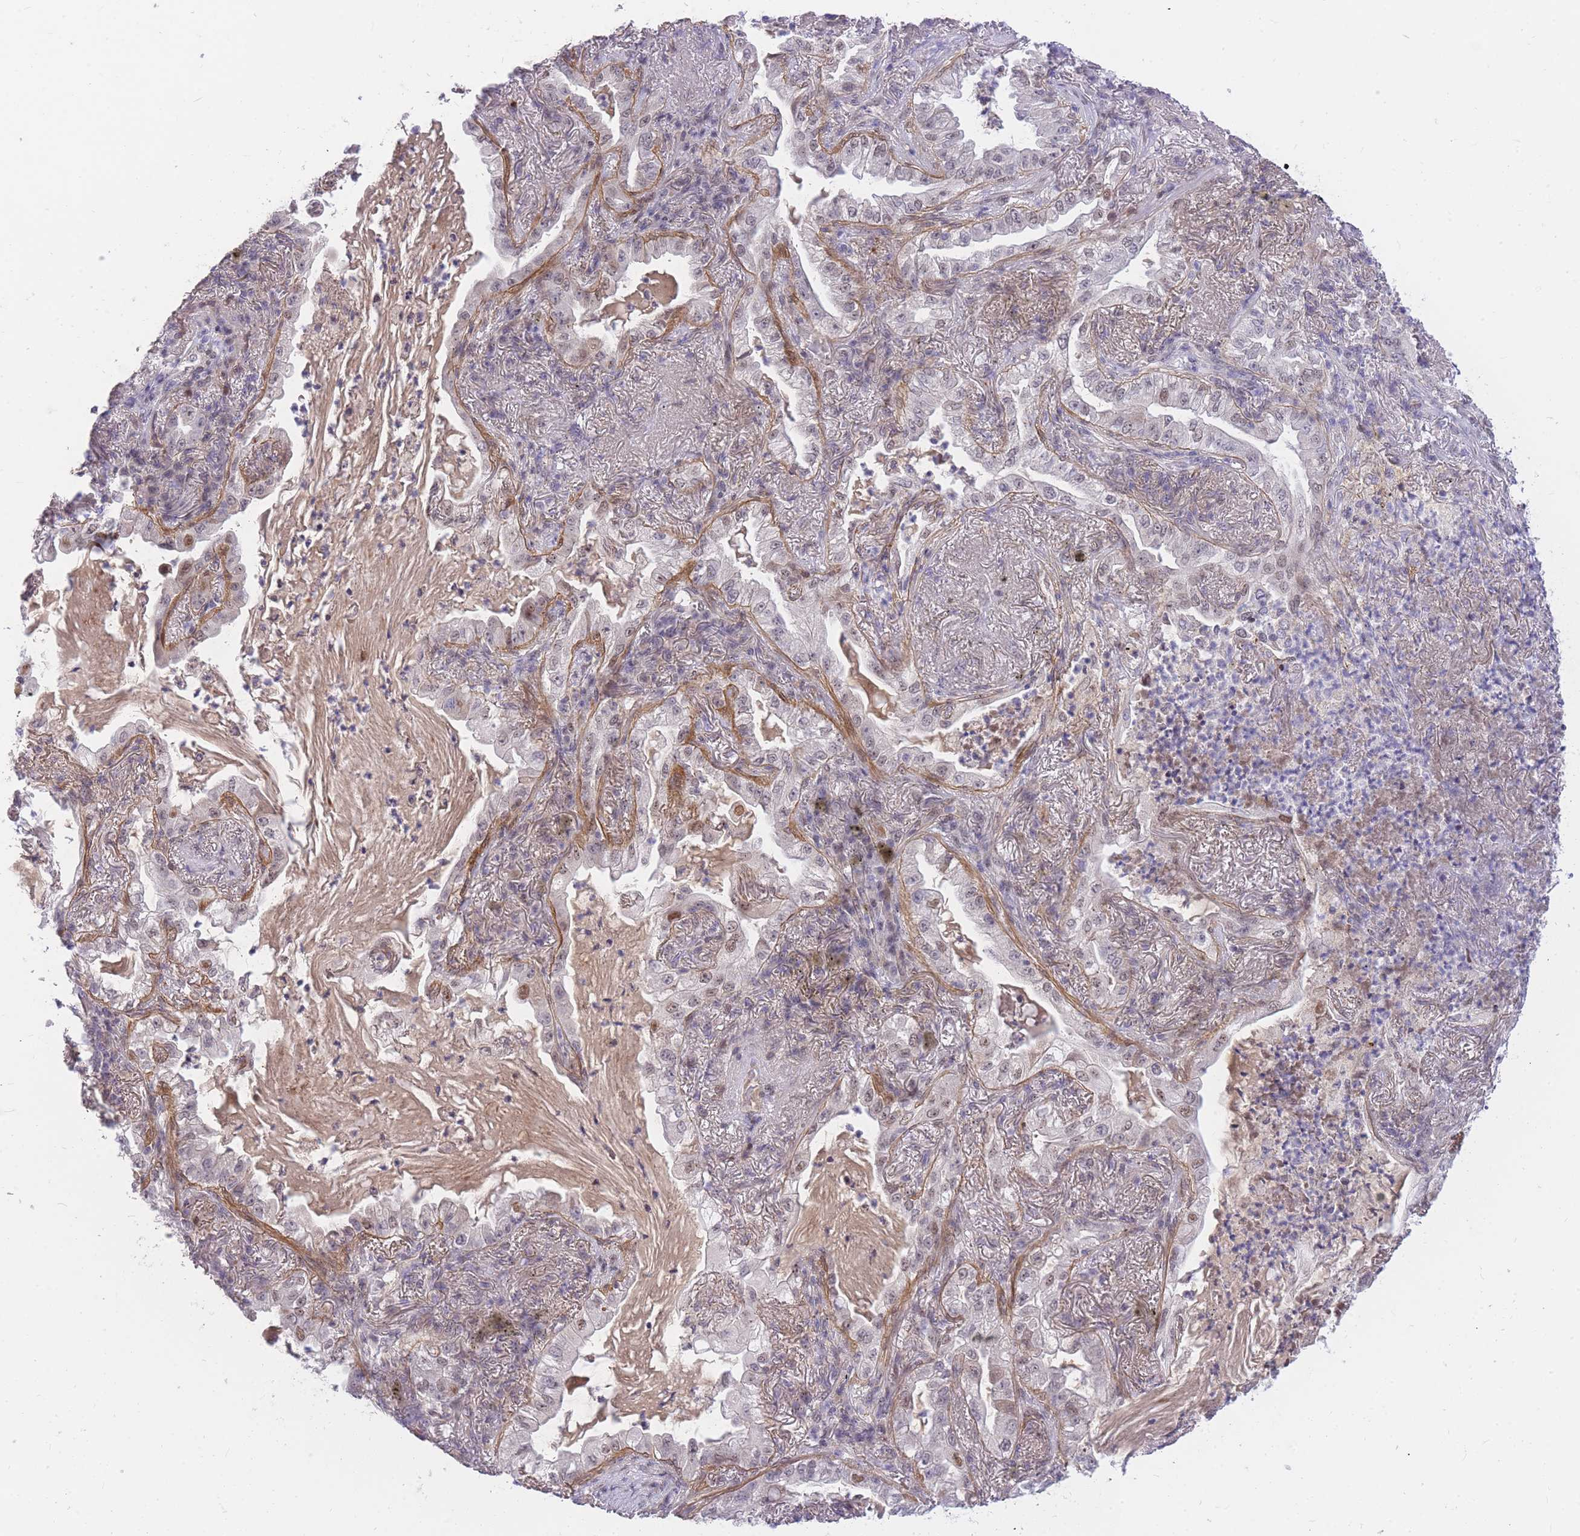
{"staining": {"intensity": "weak", "quantity": "<25%", "location": "nuclear"}, "tissue": "lung cancer", "cell_type": "Tumor cells", "image_type": "cancer", "snomed": [{"axis": "morphology", "description": "Adenocarcinoma, NOS"}, {"axis": "topography", "description": "Lung"}], "caption": "Immunohistochemistry of human lung adenocarcinoma exhibits no positivity in tumor cells. Brightfield microscopy of immunohistochemistry (IHC) stained with DAB (3,3'-diaminobenzidine) (brown) and hematoxylin (blue), captured at high magnification.", "gene": "TLE2", "patient": {"sex": "female", "age": 73}}